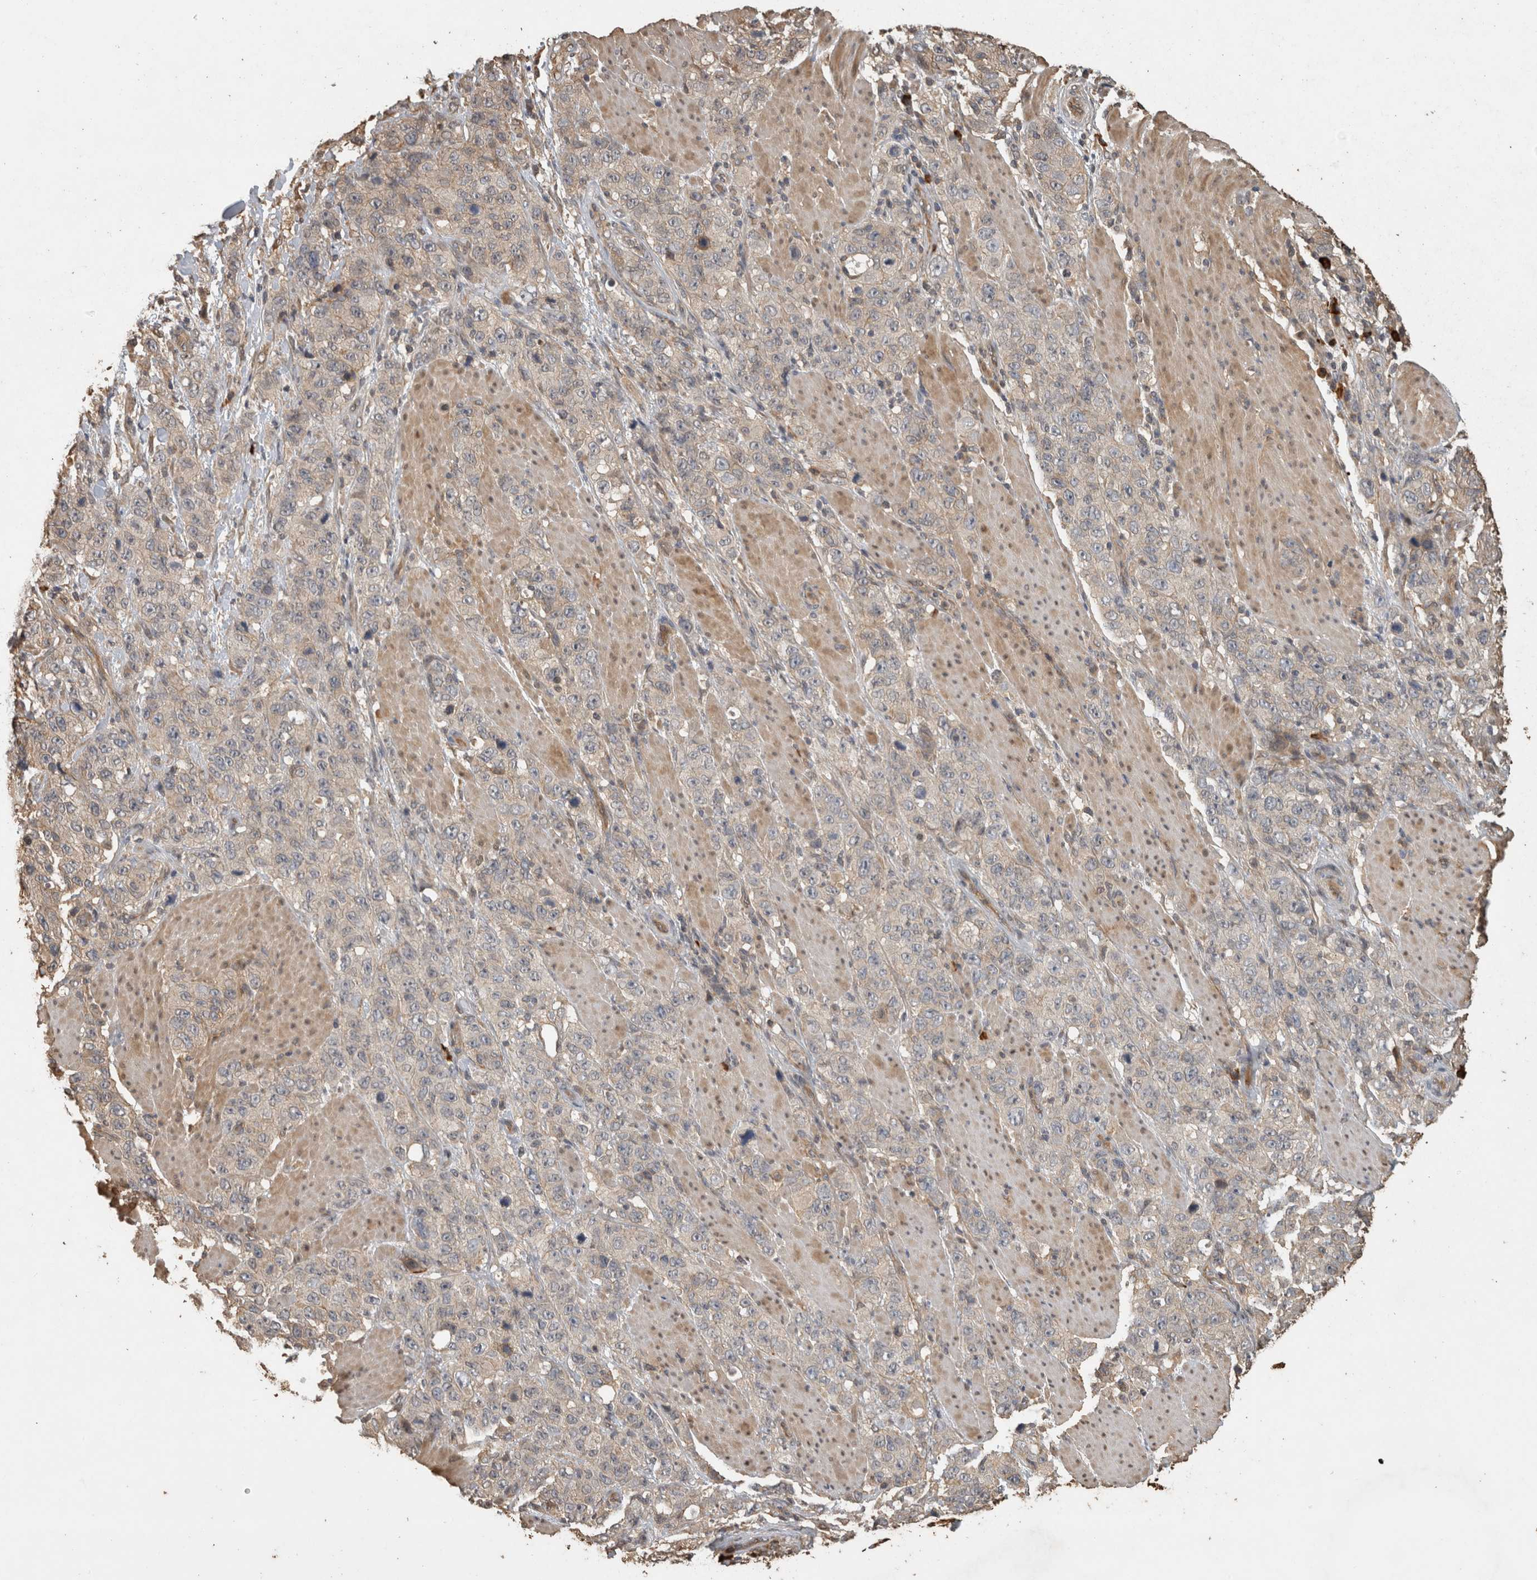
{"staining": {"intensity": "negative", "quantity": "none", "location": "none"}, "tissue": "stomach cancer", "cell_type": "Tumor cells", "image_type": "cancer", "snomed": [{"axis": "morphology", "description": "Adenocarcinoma, NOS"}, {"axis": "topography", "description": "Stomach"}], "caption": "Immunohistochemistry (IHC) image of neoplastic tissue: human stomach adenocarcinoma stained with DAB (3,3'-diaminobenzidine) displays no significant protein positivity in tumor cells.", "gene": "RHPN1", "patient": {"sex": "male", "age": 48}}